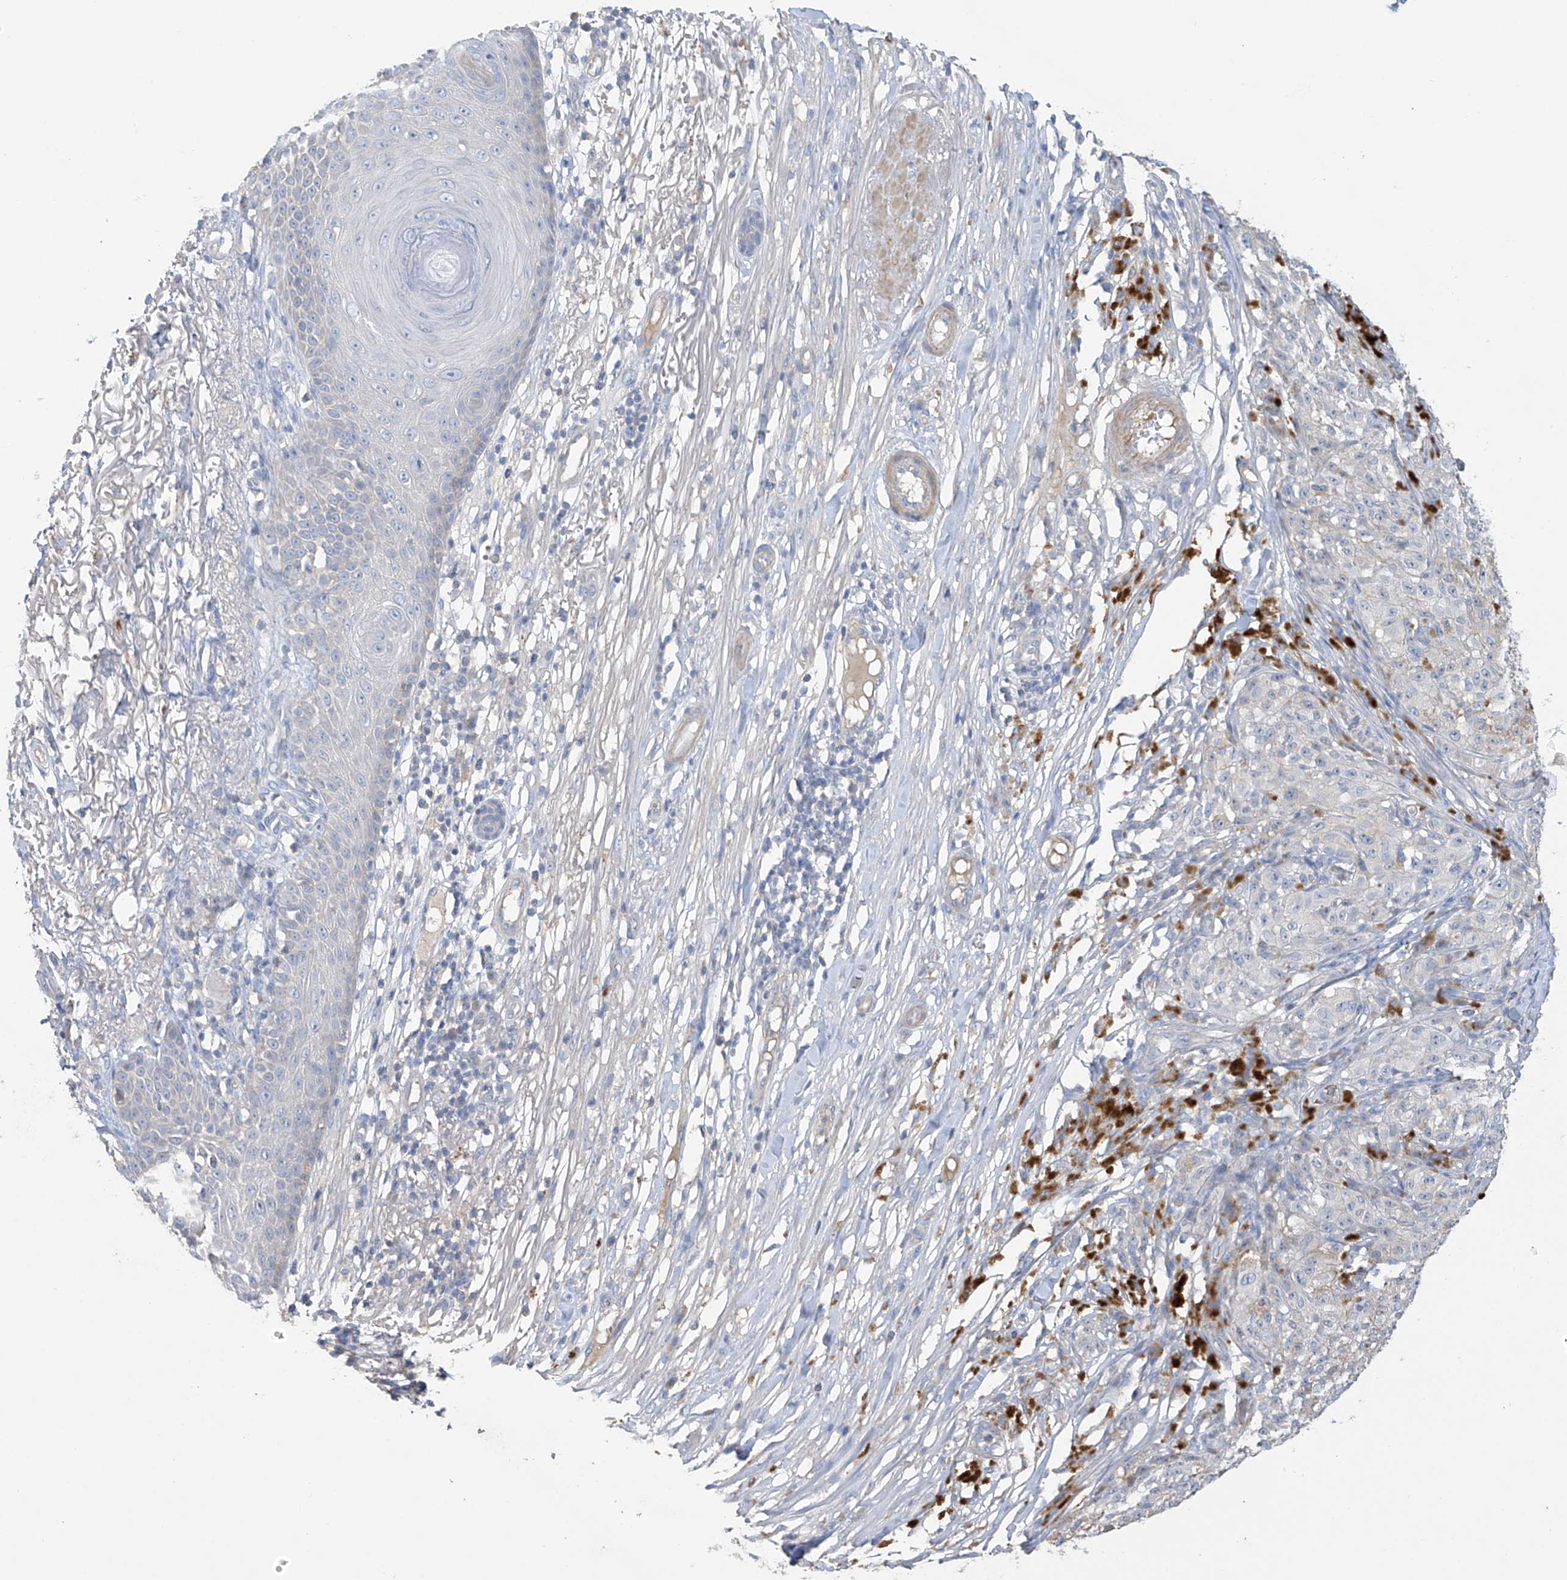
{"staining": {"intensity": "negative", "quantity": "none", "location": "none"}, "tissue": "melanoma", "cell_type": "Tumor cells", "image_type": "cancer", "snomed": [{"axis": "morphology", "description": "Malignant melanoma, NOS"}, {"axis": "topography", "description": "Skin"}], "caption": "The micrograph demonstrates no significant expression in tumor cells of malignant melanoma.", "gene": "PRSS12", "patient": {"sex": "female", "age": 82}}